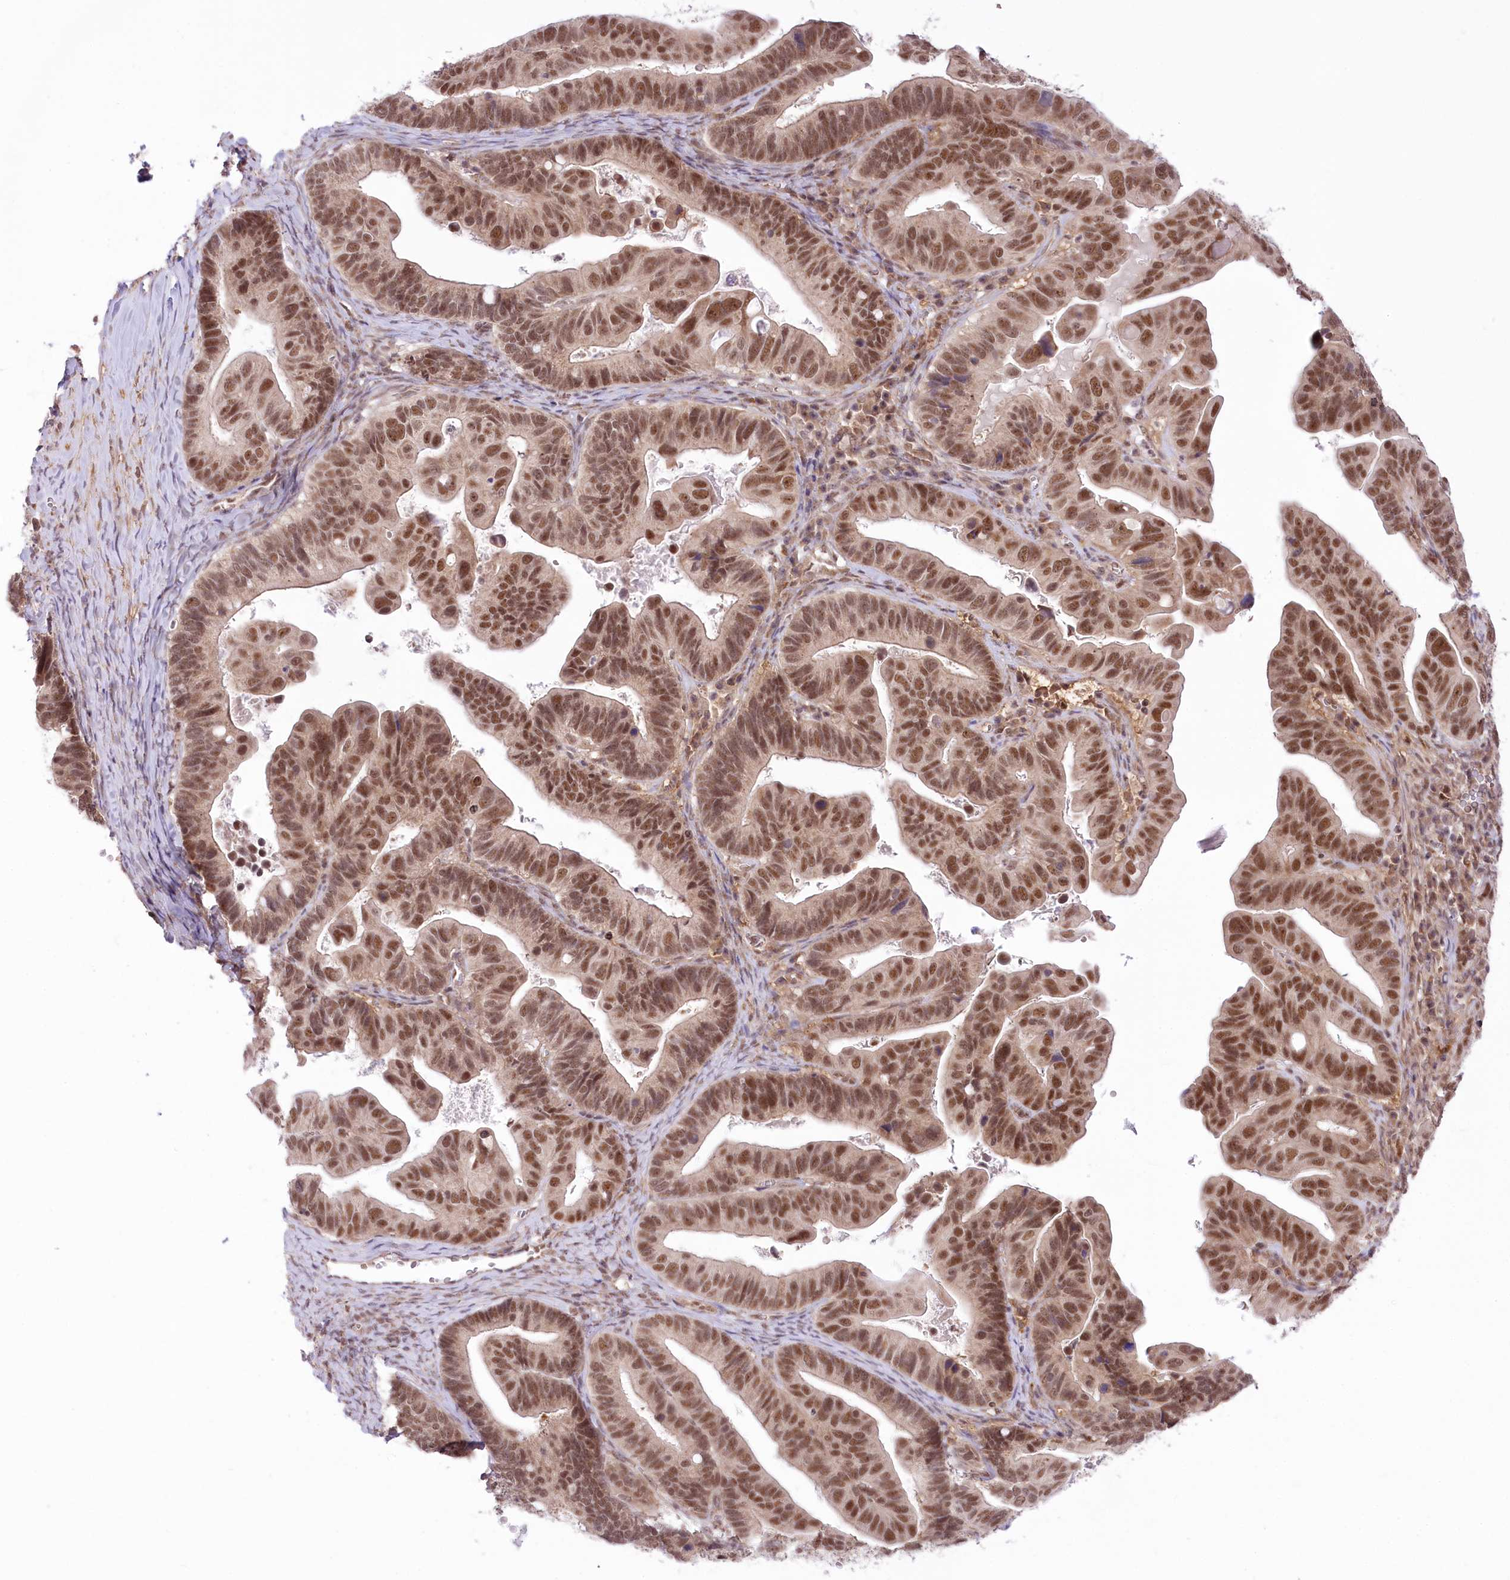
{"staining": {"intensity": "moderate", "quantity": ">75%", "location": "nuclear"}, "tissue": "ovarian cancer", "cell_type": "Tumor cells", "image_type": "cancer", "snomed": [{"axis": "morphology", "description": "Cystadenocarcinoma, serous, NOS"}, {"axis": "topography", "description": "Ovary"}], "caption": "Human ovarian cancer (serous cystadenocarcinoma) stained with a brown dye displays moderate nuclear positive expression in approximately >75% of tumor cells.", "gene": "ZMAT2", "patient": {"sex": "female", "age": 56}}